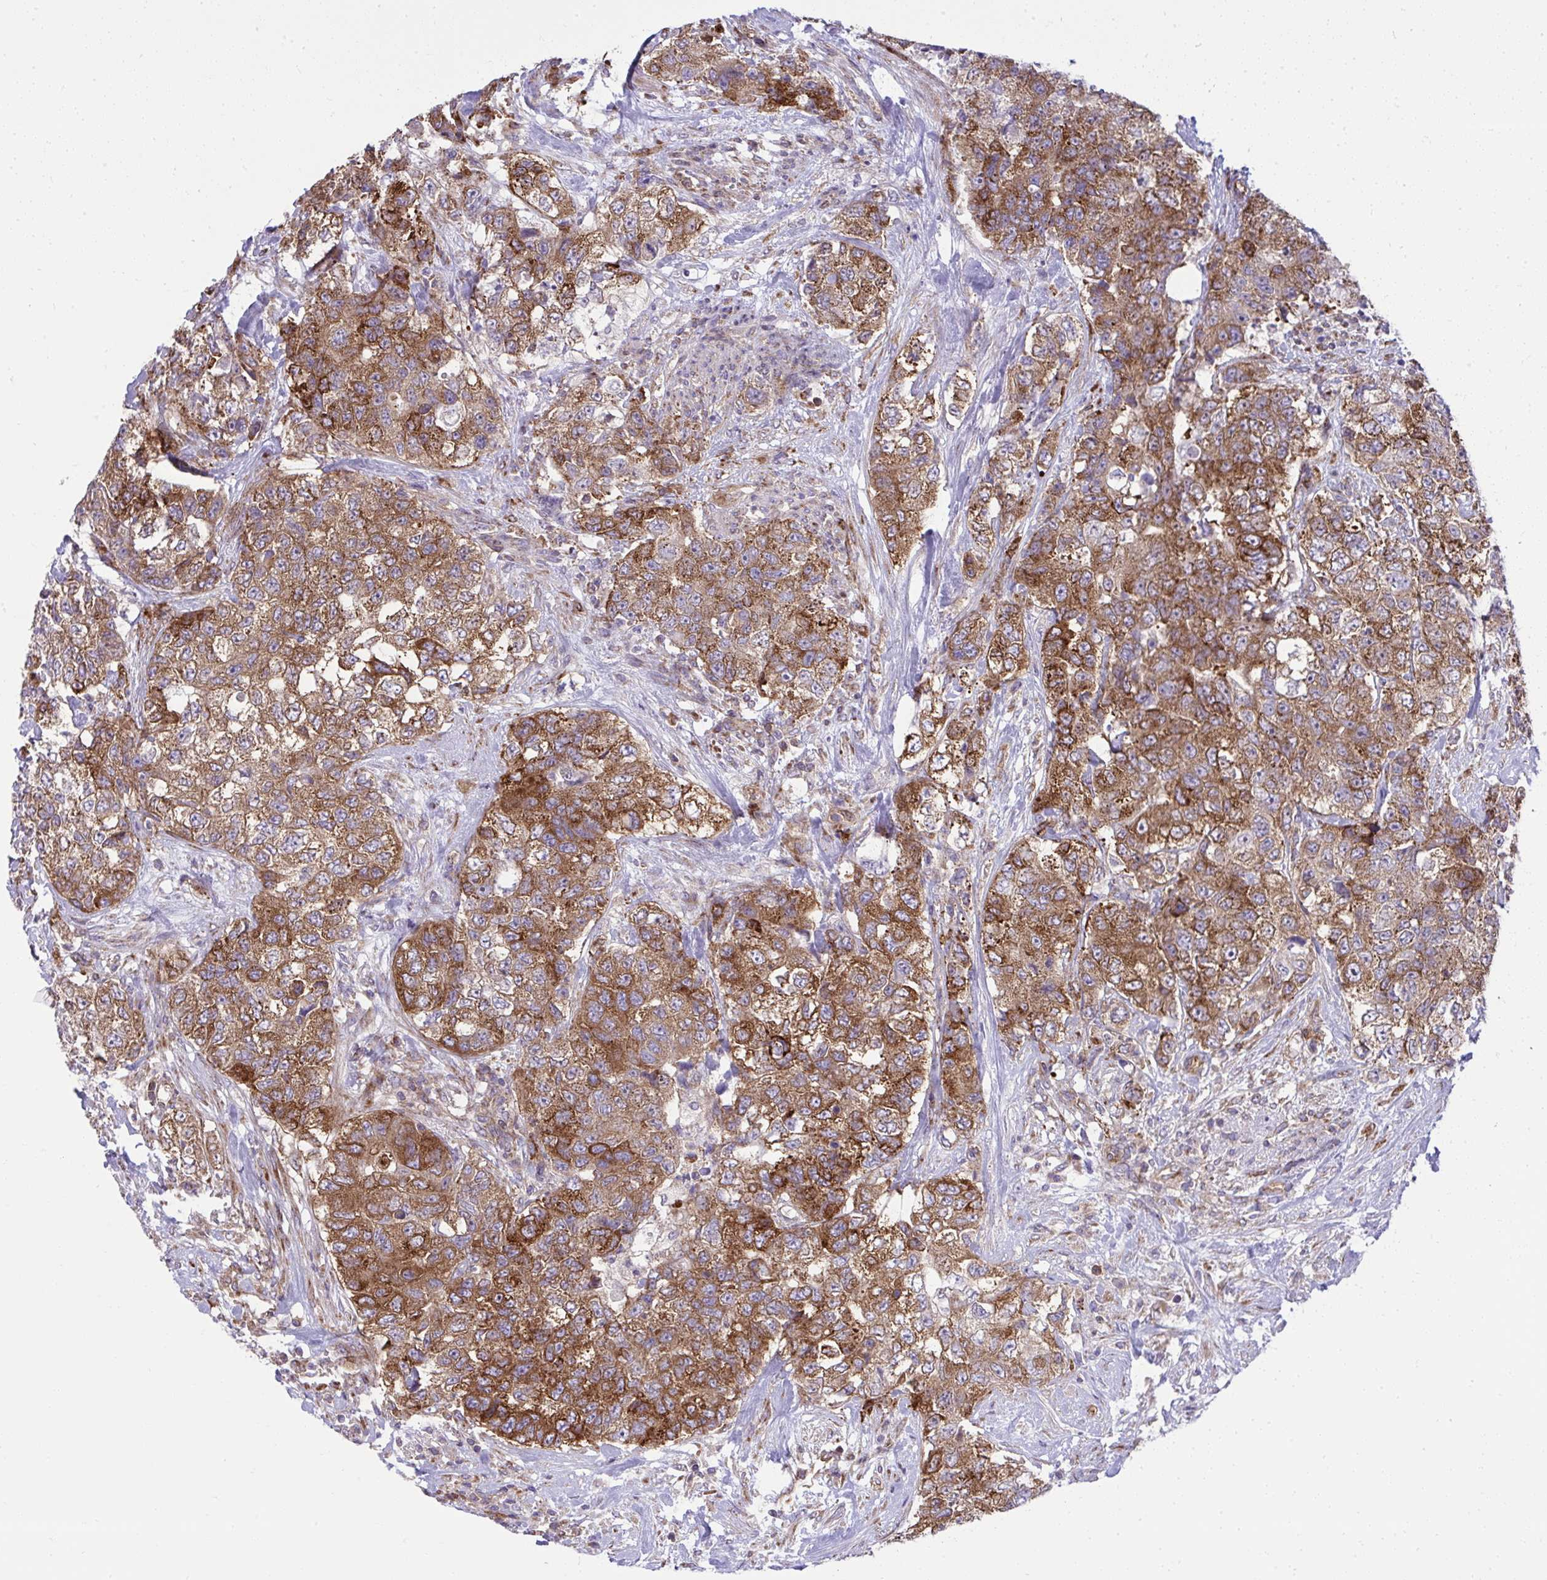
{"staining": {"intensity": "strong", "quantity": ">75%", "location": "cytoplasmic/membranous"}, "tissue": "urothelial cancer", "cell_type": "Tumor cells", "image_type": "cancer", "snomed": [{"axis": "morphology", "description": "Urothelial carcinoma, High grade"}, {"axis": "topography", "description": "Urinary bladder"}], "caption": "Immunohistochemical staining of urothelial cancer reveals high levels of strong cytoplasmic/membranous protein positivity in about >75% of tumor cells.", "gene": "NMNAT3", "patient": {"sex": "female", "age": 78}}